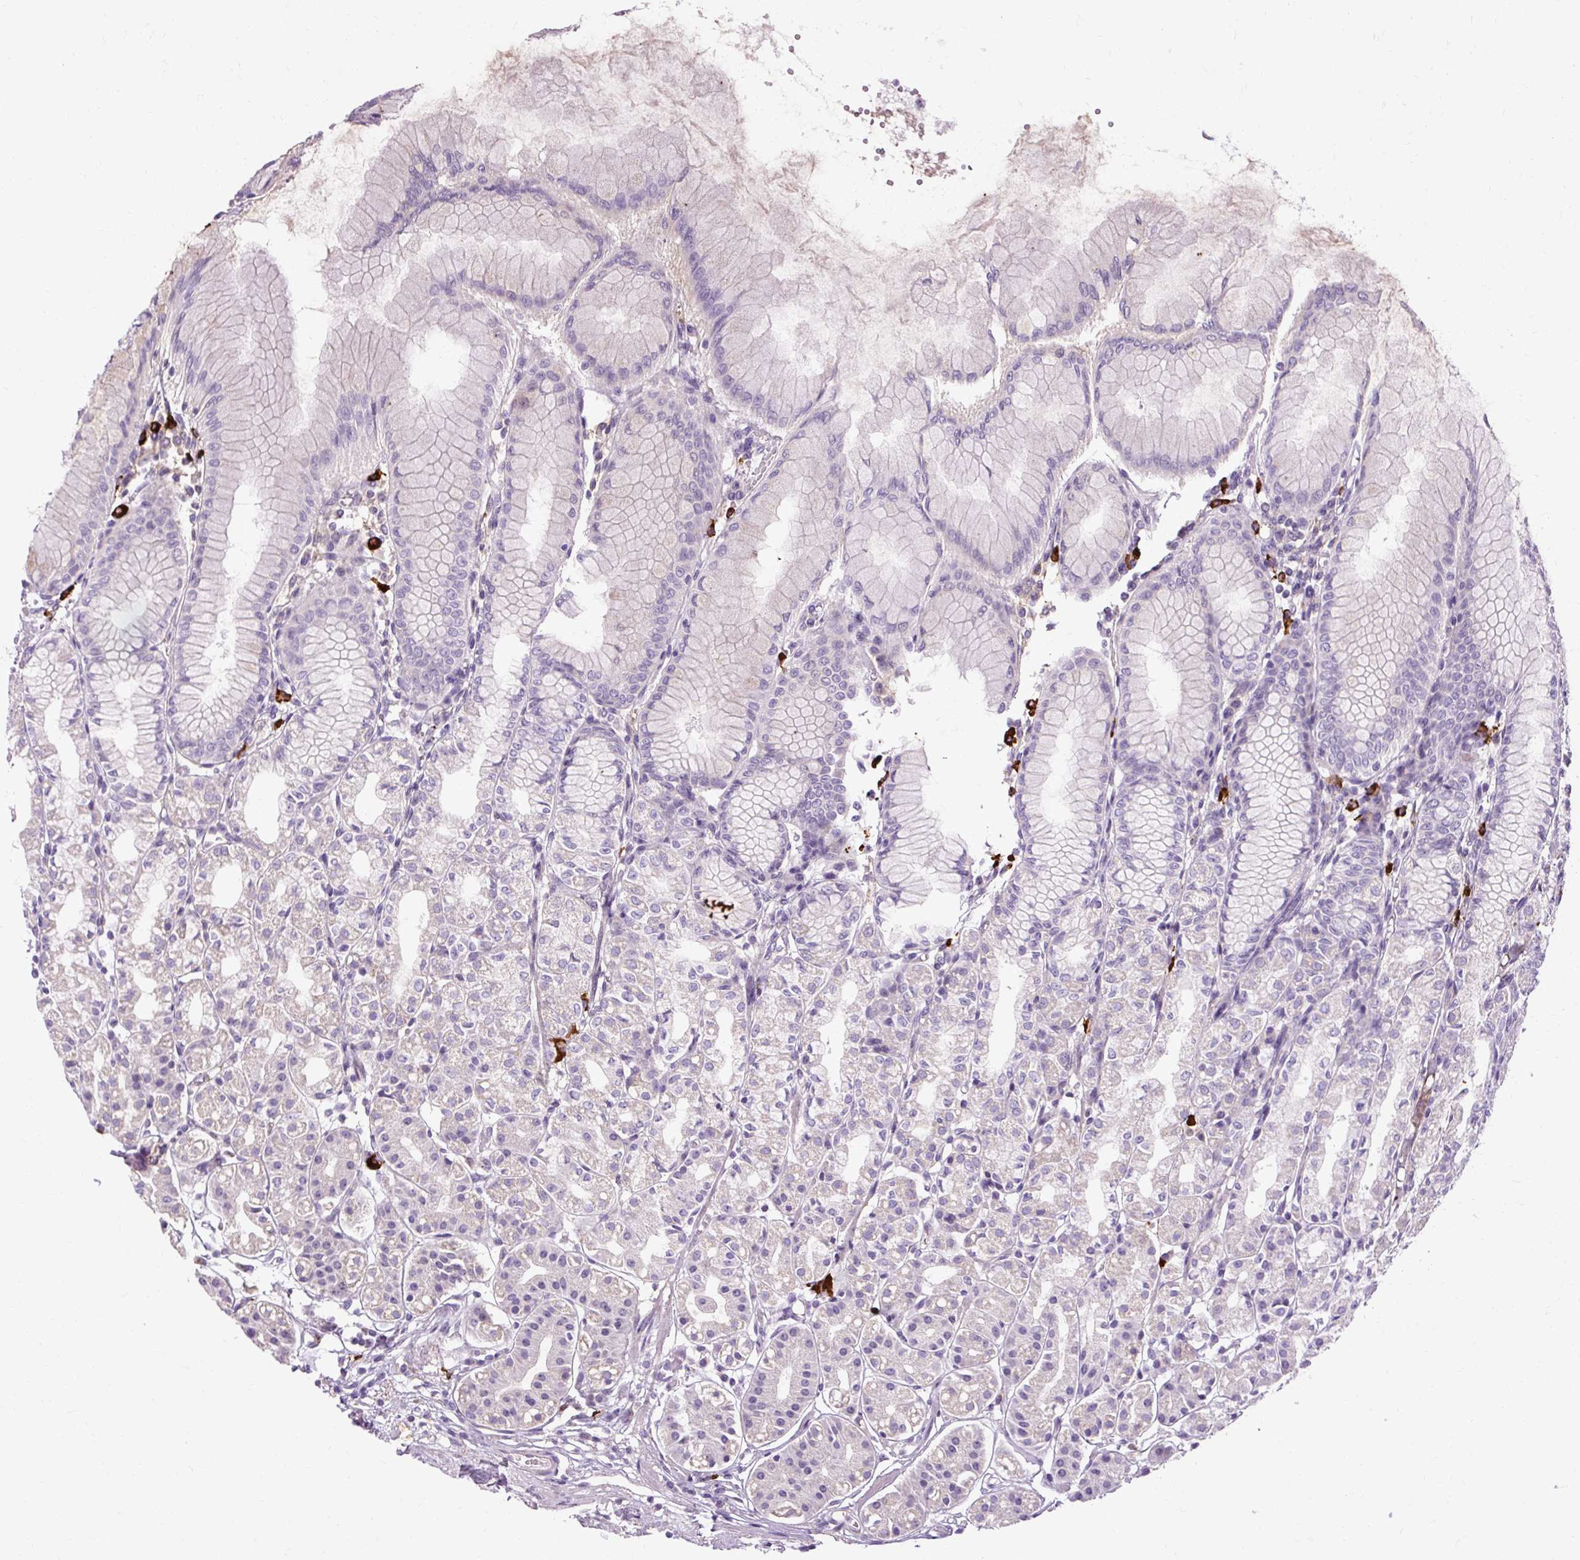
{"staining": {"intensity": "weak", "quantity": "<25%", "location": "cytoplasmic/membranous"}, "tissue": "stomach", "cell_type": "Glandular cells", "image_type": "normal", "snomed": [{"axis": "morphology", "description": "Normal tissue, NOS"}, {"axis": "topography", "description": "Stomach"}], "caption": "Photomicrograph shows no significant protein positivity in glandular cells of normal stomach.", "gene": "ARRDC2", "patient": {"sex": "female", "age": 57}}